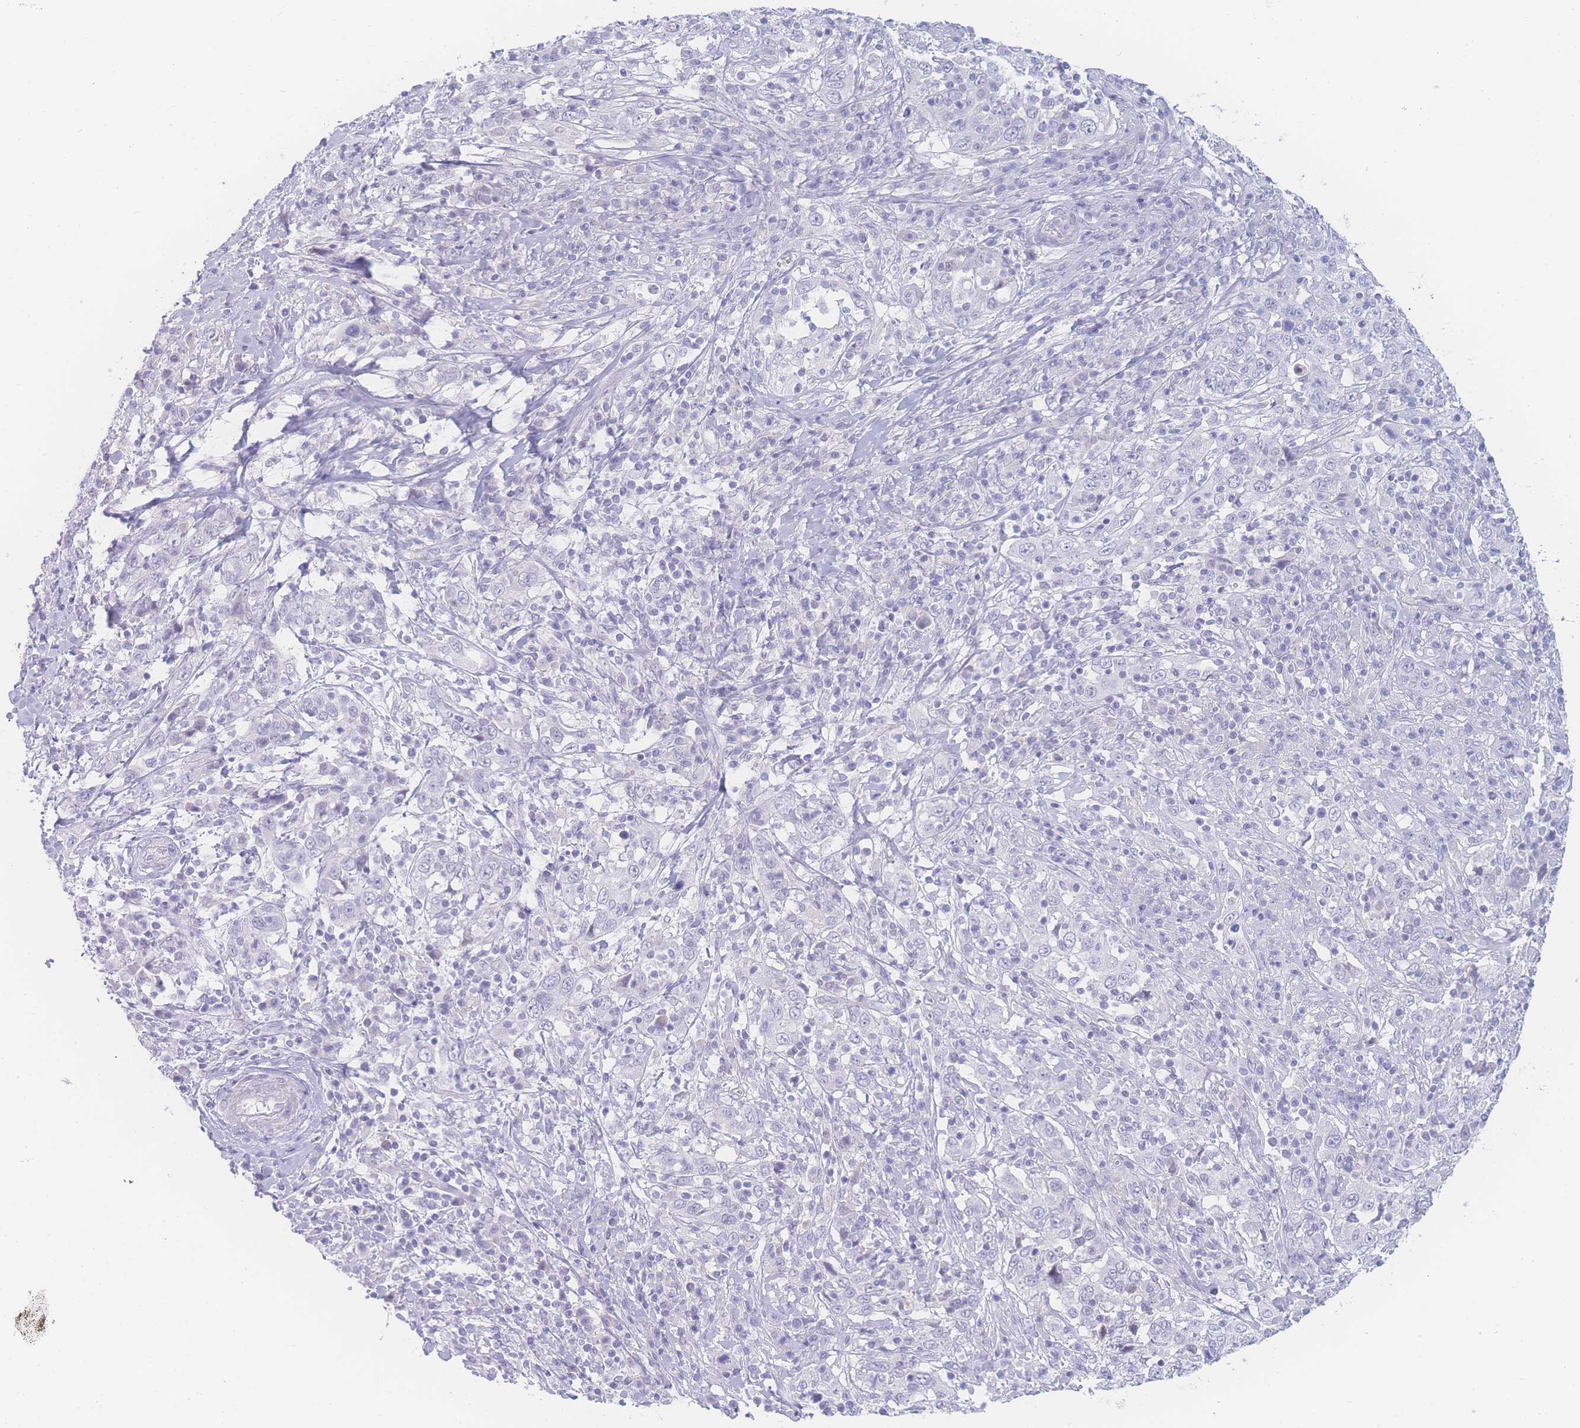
{"staining": {"intensity": "negative", "quantity": "none", "location": "none"}, "tissue": "cervical cancer", "cell_type": "Tumor cells", "image_type": "cancer", "snomed": [{"axis": "morphology", "description": "Squamous cell carcinoma, NOS"}, {"axis": "topography", "description": "Cervix"}], "caption": "IHC of squamous cell carcinoma (cervical) demonstrates no staining in tumor cells.", "gene": "PRSS22", "patient": {"sex": "female", "age": 46}}